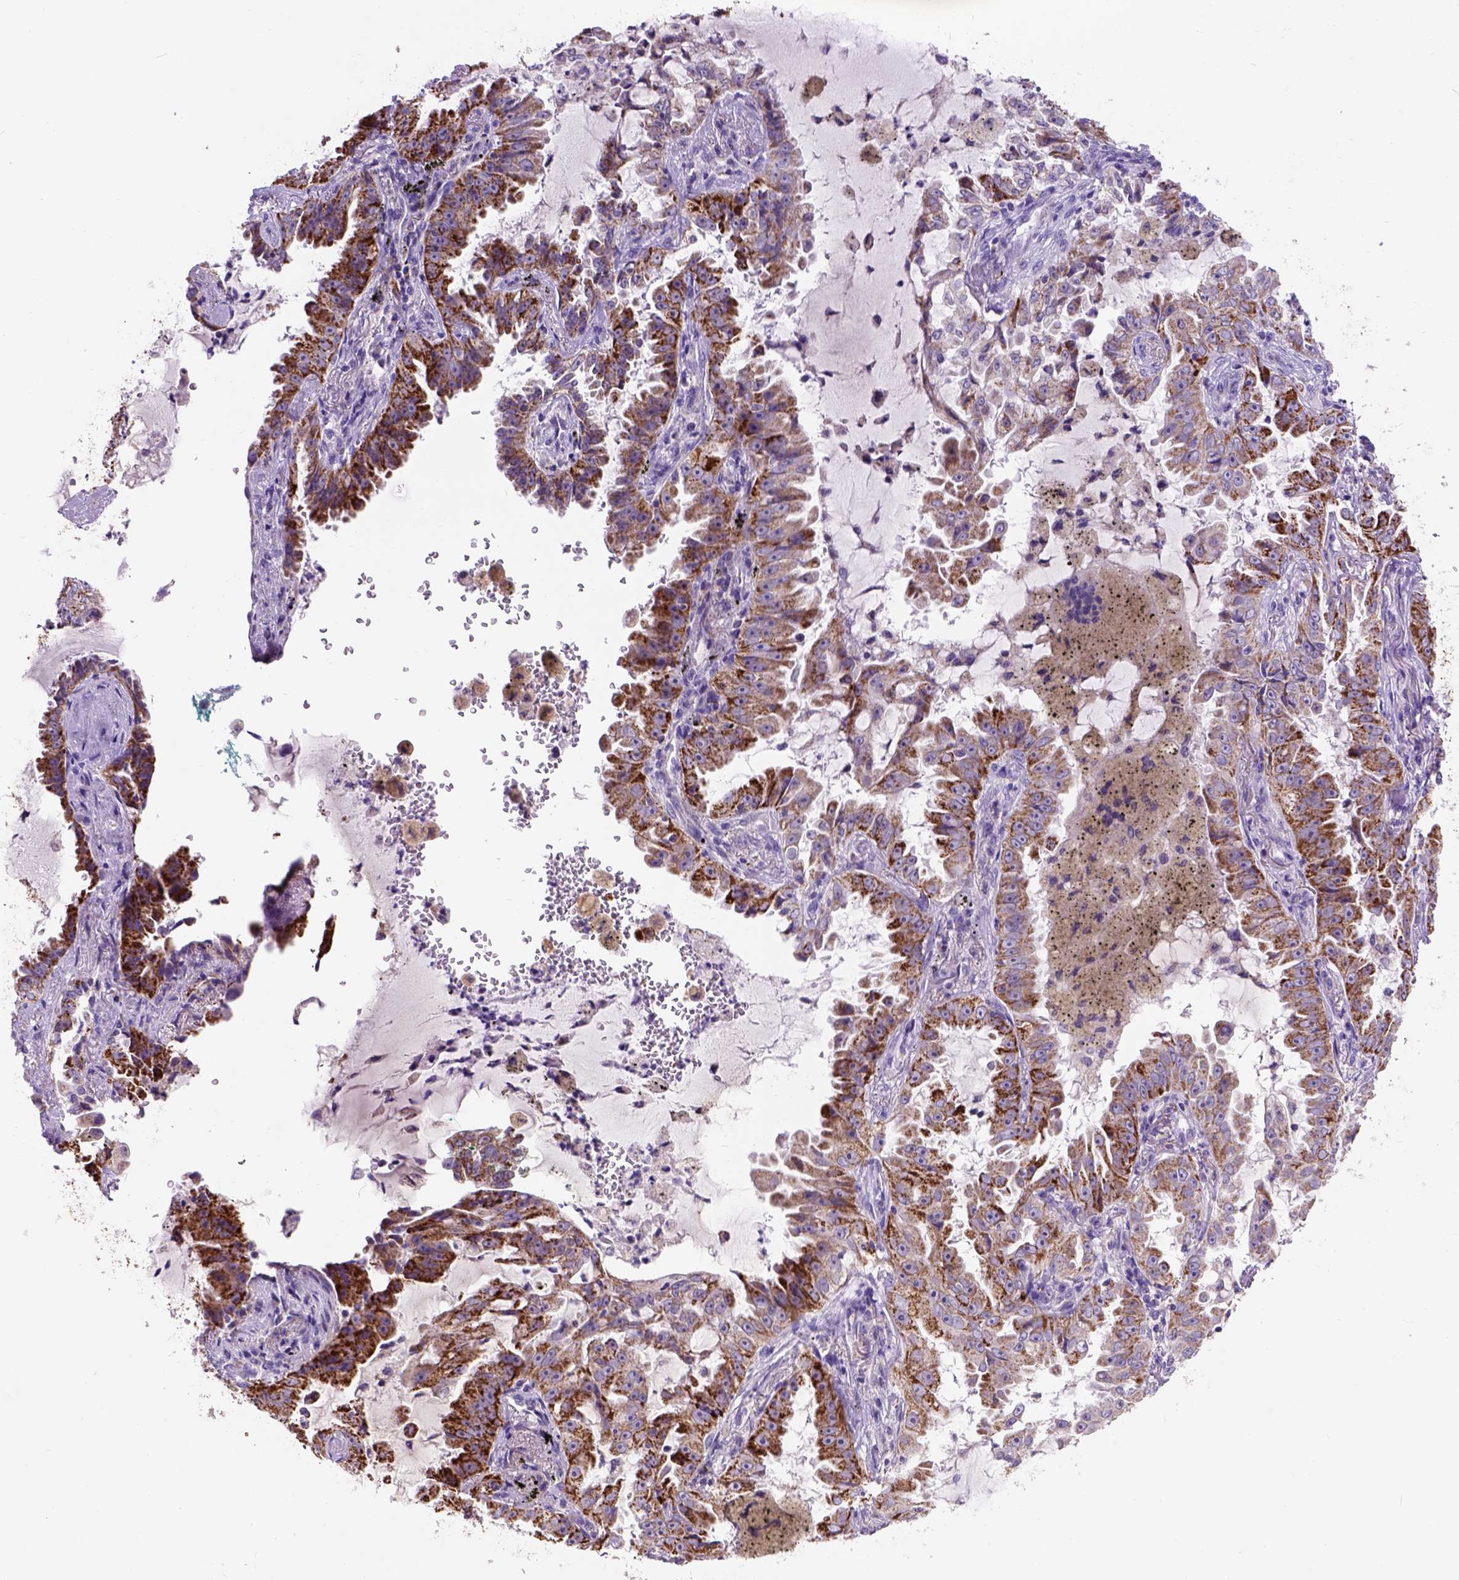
{"staining": {"intensity": "strong", "quantity": ">75%", "location": "cytoplasmic/membranous"}, "tissue": "lung cancer", "cell_type": "Tumor cells", "image_type": "cancer", "snomed": [{"axis": "morphology", "description": "Adenocarcinoma, NOS"}, {"axis": "topography", "description": "Lung"}], "caption": "Protein staining reveals strong cytoplasmic/membranous staining in about >75% of tumor cells in adenocarcinoma (lung).", "gene": "L2HGDH", "patient": {"sex": "female", "age": 52}}